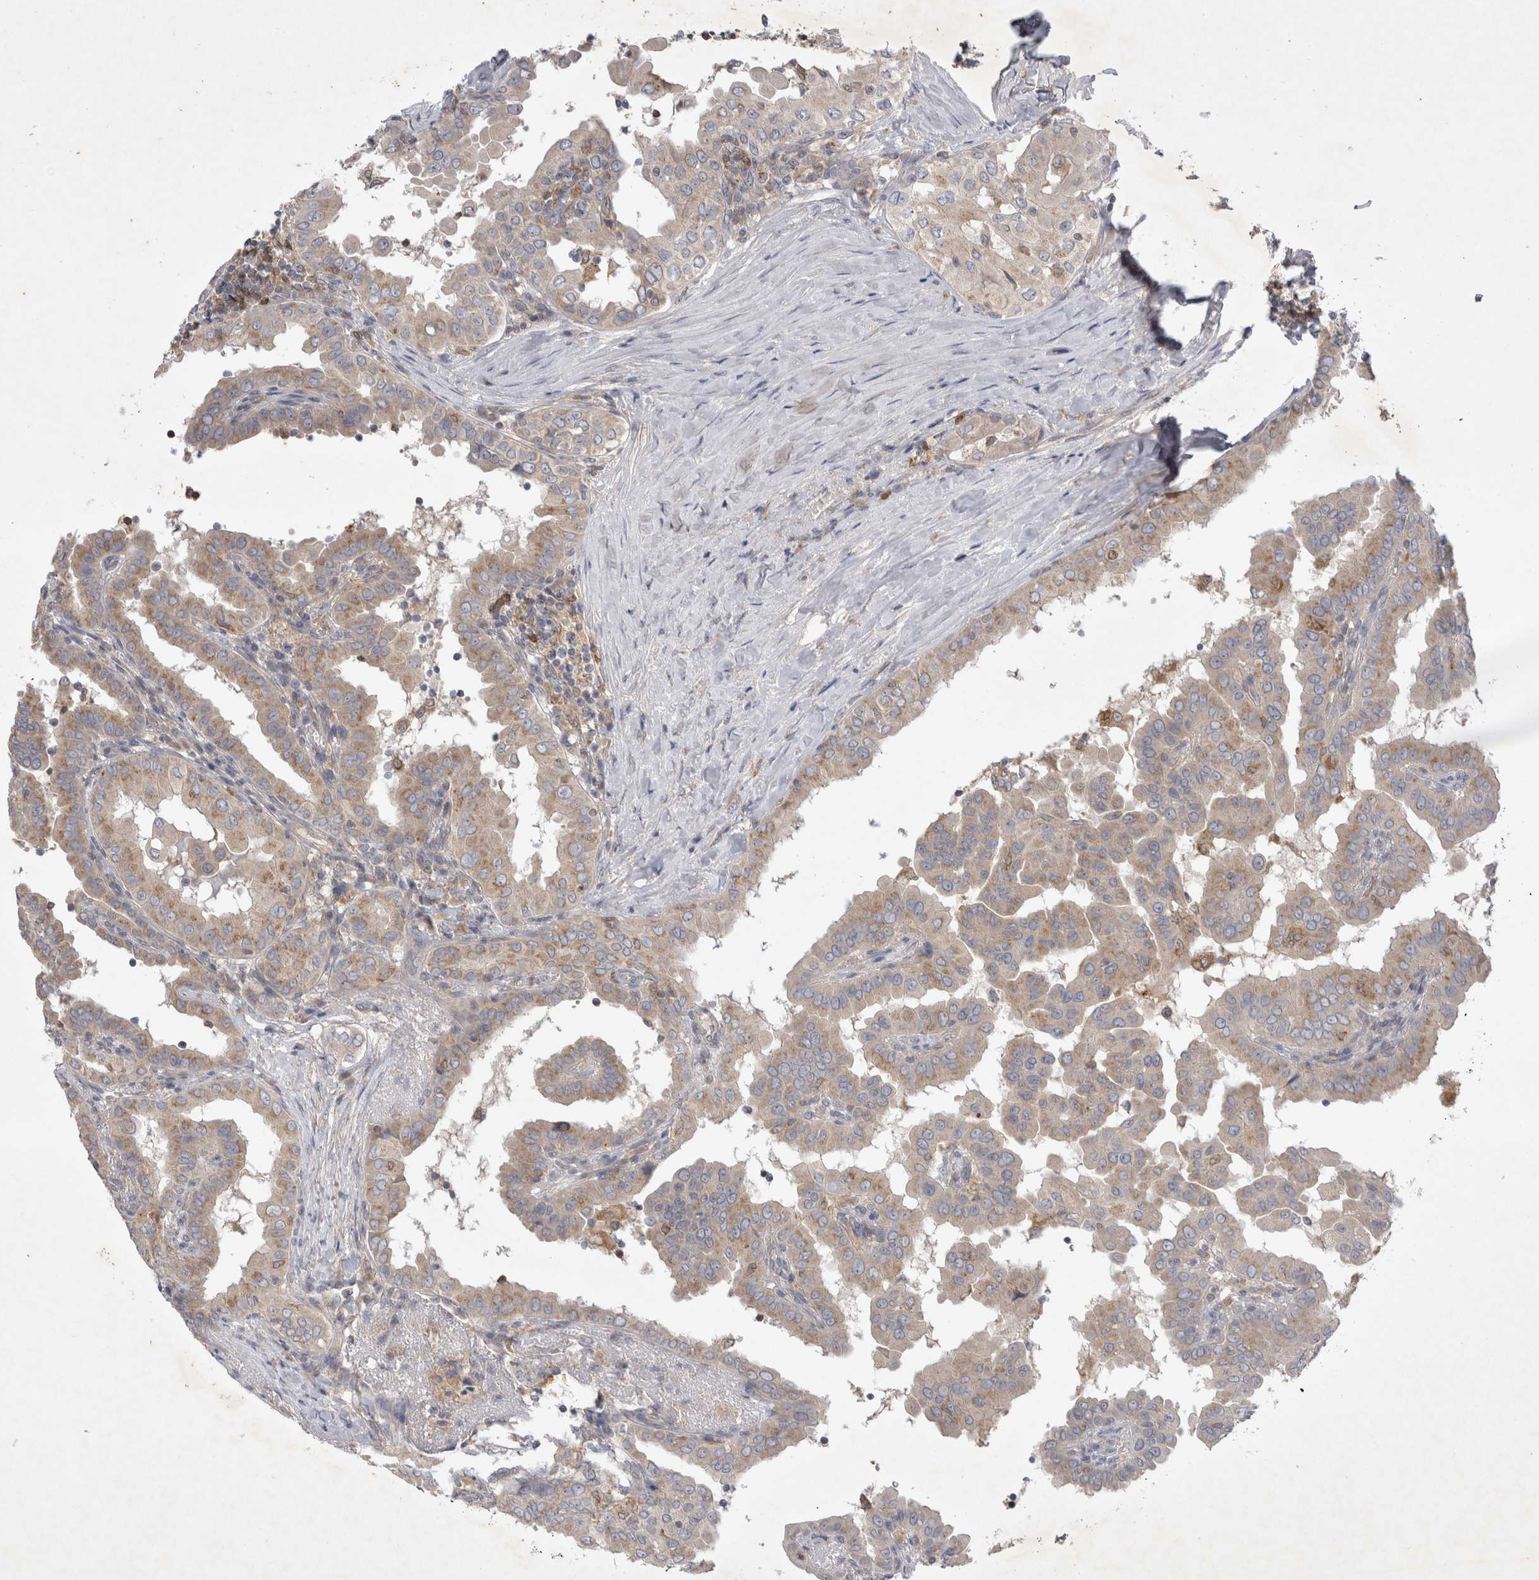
{"staining": {"intensity": "weak", "quantity": "25%-75%", "location": "cytoplasmic/membranous"}, "tissue": "thyroid cancer", "cell_type": "Tumor cells", "image_type": "cancer", "snomed": [{"axis": "morphology", "description": "Papillary adenocarcinoma, NOS"}, {"axis": "topography", "description": "Thyroid gland"}], "caption": "Papillary adenocarcinoma (thyroid) stained for a protein (brown) demonstrates weak cytoplasmic/membranous positive staining in about 25%-75% of tumor cells.", "gene": "SRD5A3", "patient": {"sex": "male", "age": 33}}